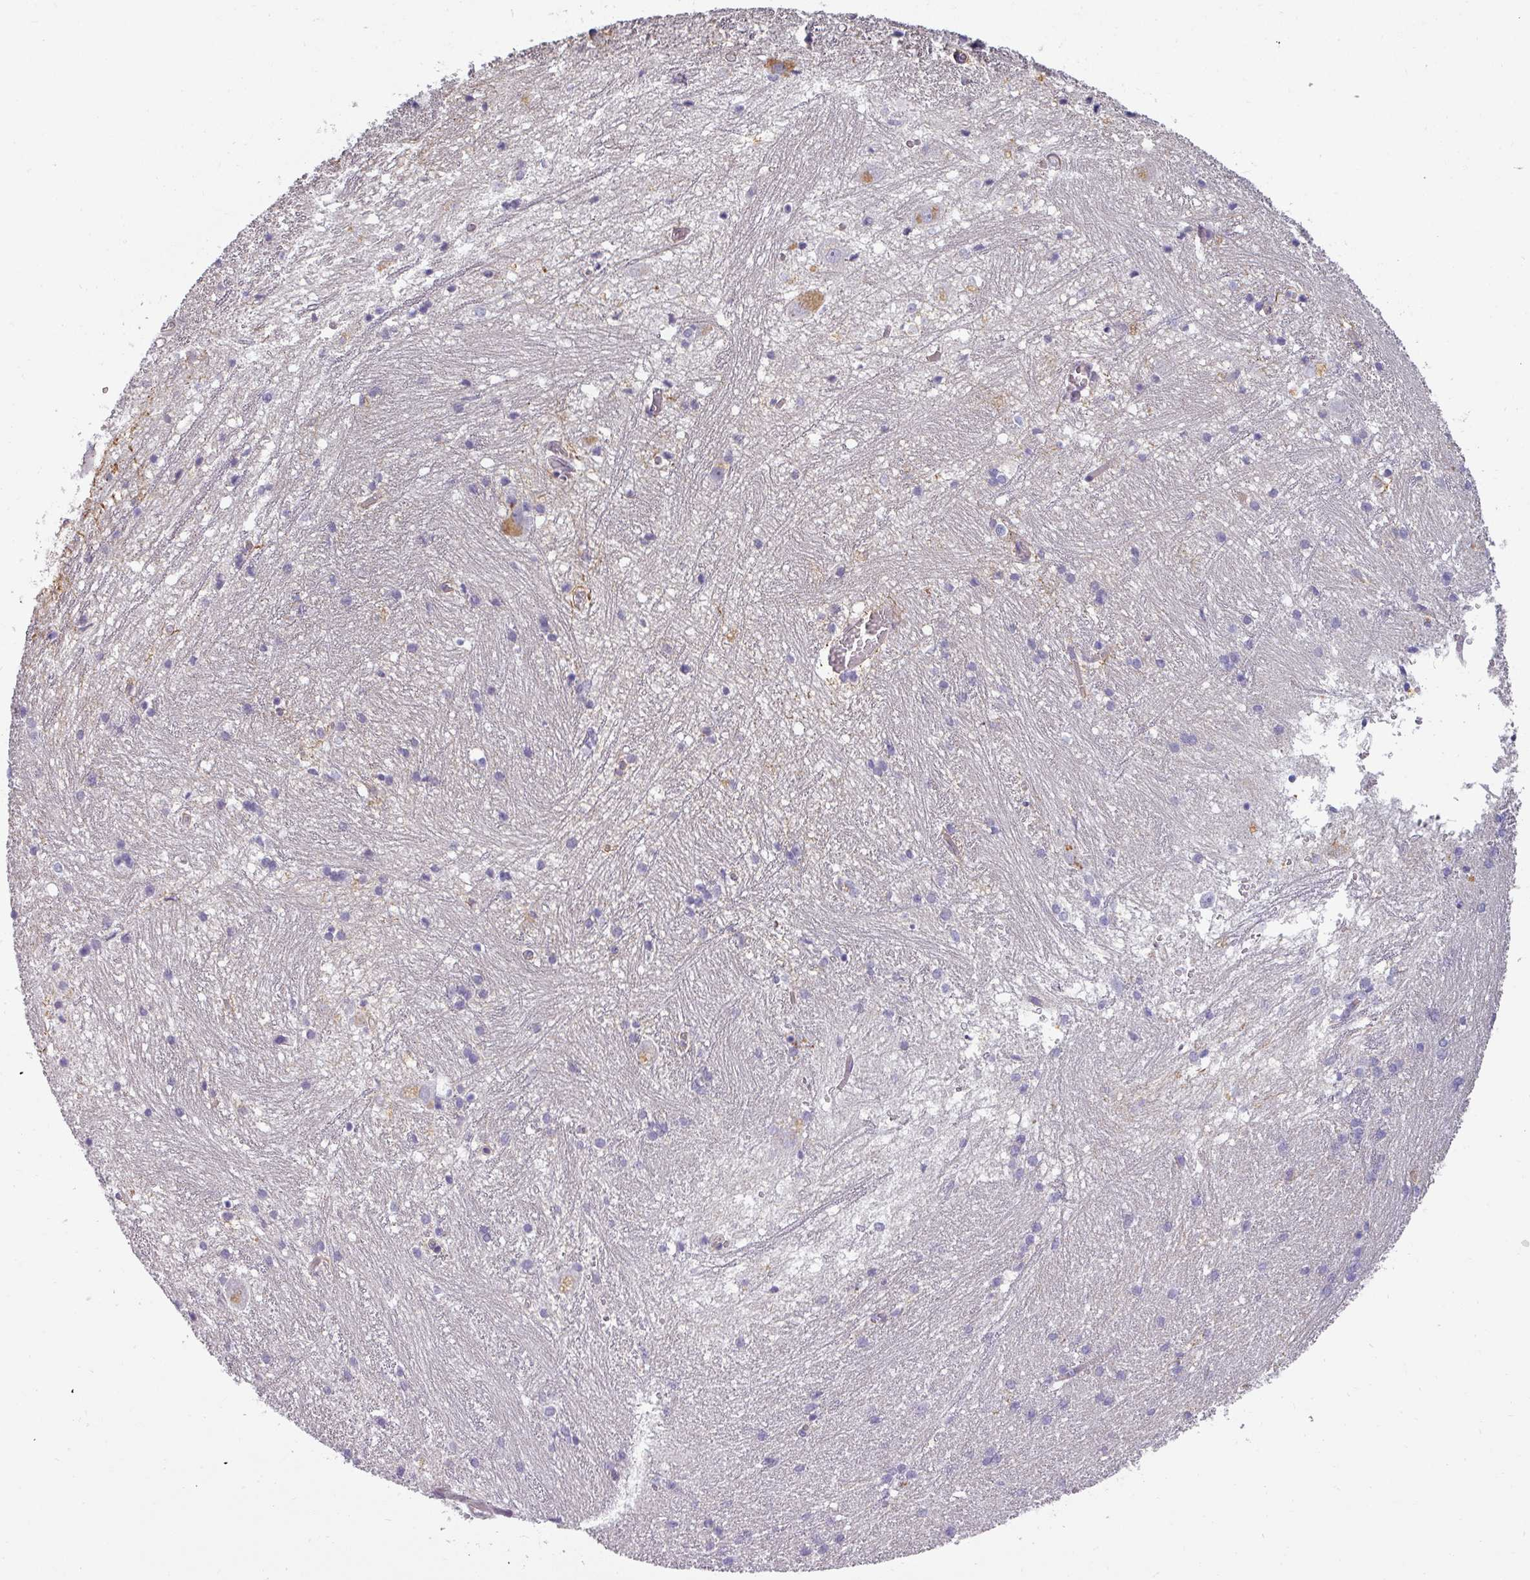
{"staining": {"intensity": "negative", "quantity": "none", "location": "none"}, "tissue": "caudate", "cell_type": "Glial cells", "image_type": "normal", "snomed": [{"axis": "morphology", "description": "Normal tissue, NOS"}, {"axis": "topography", "description": "Lateral ventricle wall"}], "caption": "Glial cells are negative for brown protein staining in unremarkable caudate. (DAB (3,3'-diaminobenzidine) immunohistochemistry, high magnification).", "gene": "ASB1", "patient": {"sex": "male", "age": 37}}